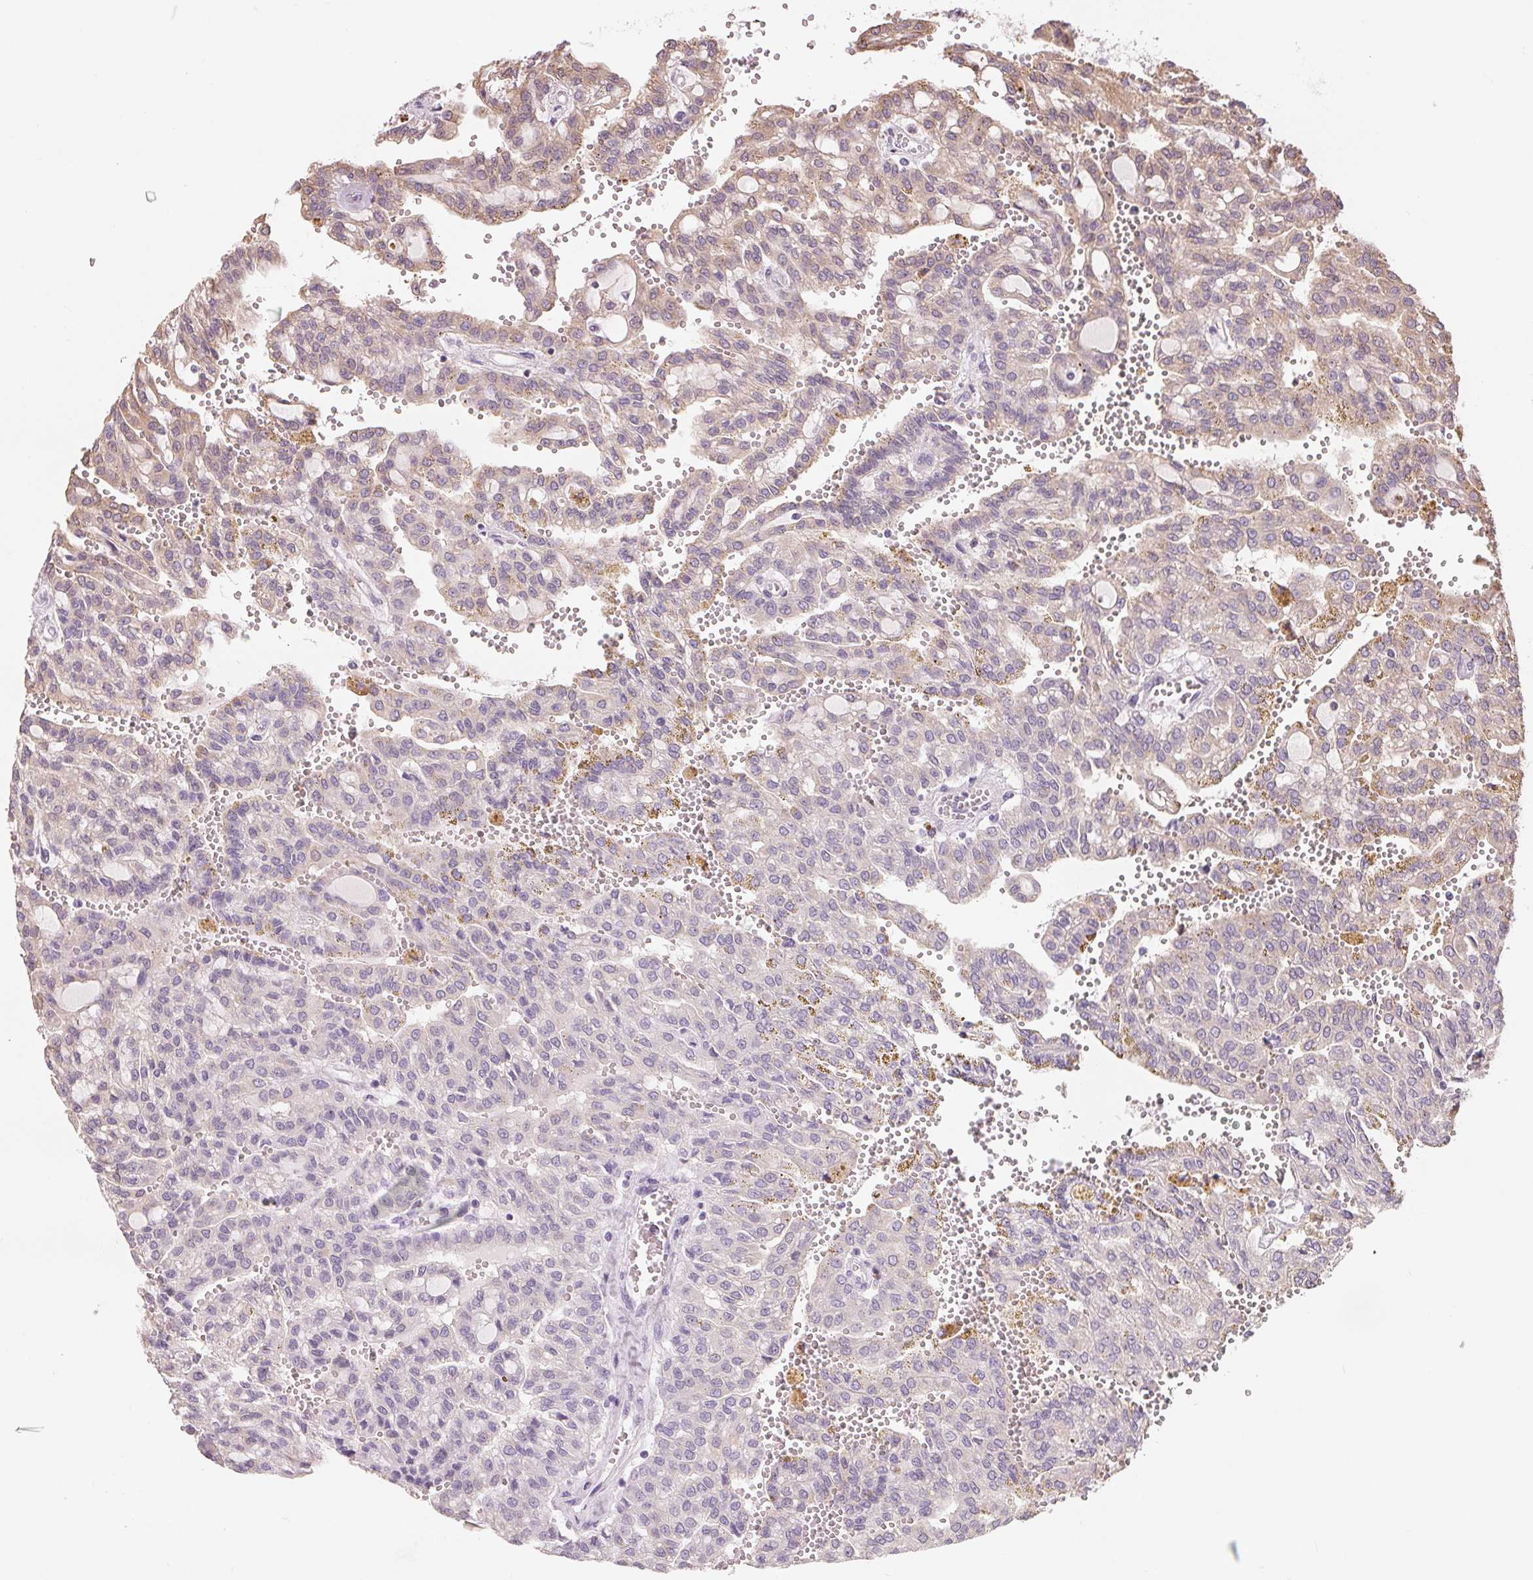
{"staining": {"intensity": "weak", "quantity": "25%-75%", "location": "cytoplasmic/membranous"}, "tissue": "renal cancer", "cell_type": "Tumor cells", "image_type": "cancer", "snomed": [{"axis": "morphology", "description": "Adenocarcinoma, NOS"}, {"axis": "topography", "description": "Kidney"}], "caption": "The histopathology image shows a brown stain indicating the presence of a protein in the cytoplasmic/membranous of tumor cells in renal cancer (adenocarcinoma).", "gene": "VTCN1", "patient": {"sex": "male", "age": 63}}